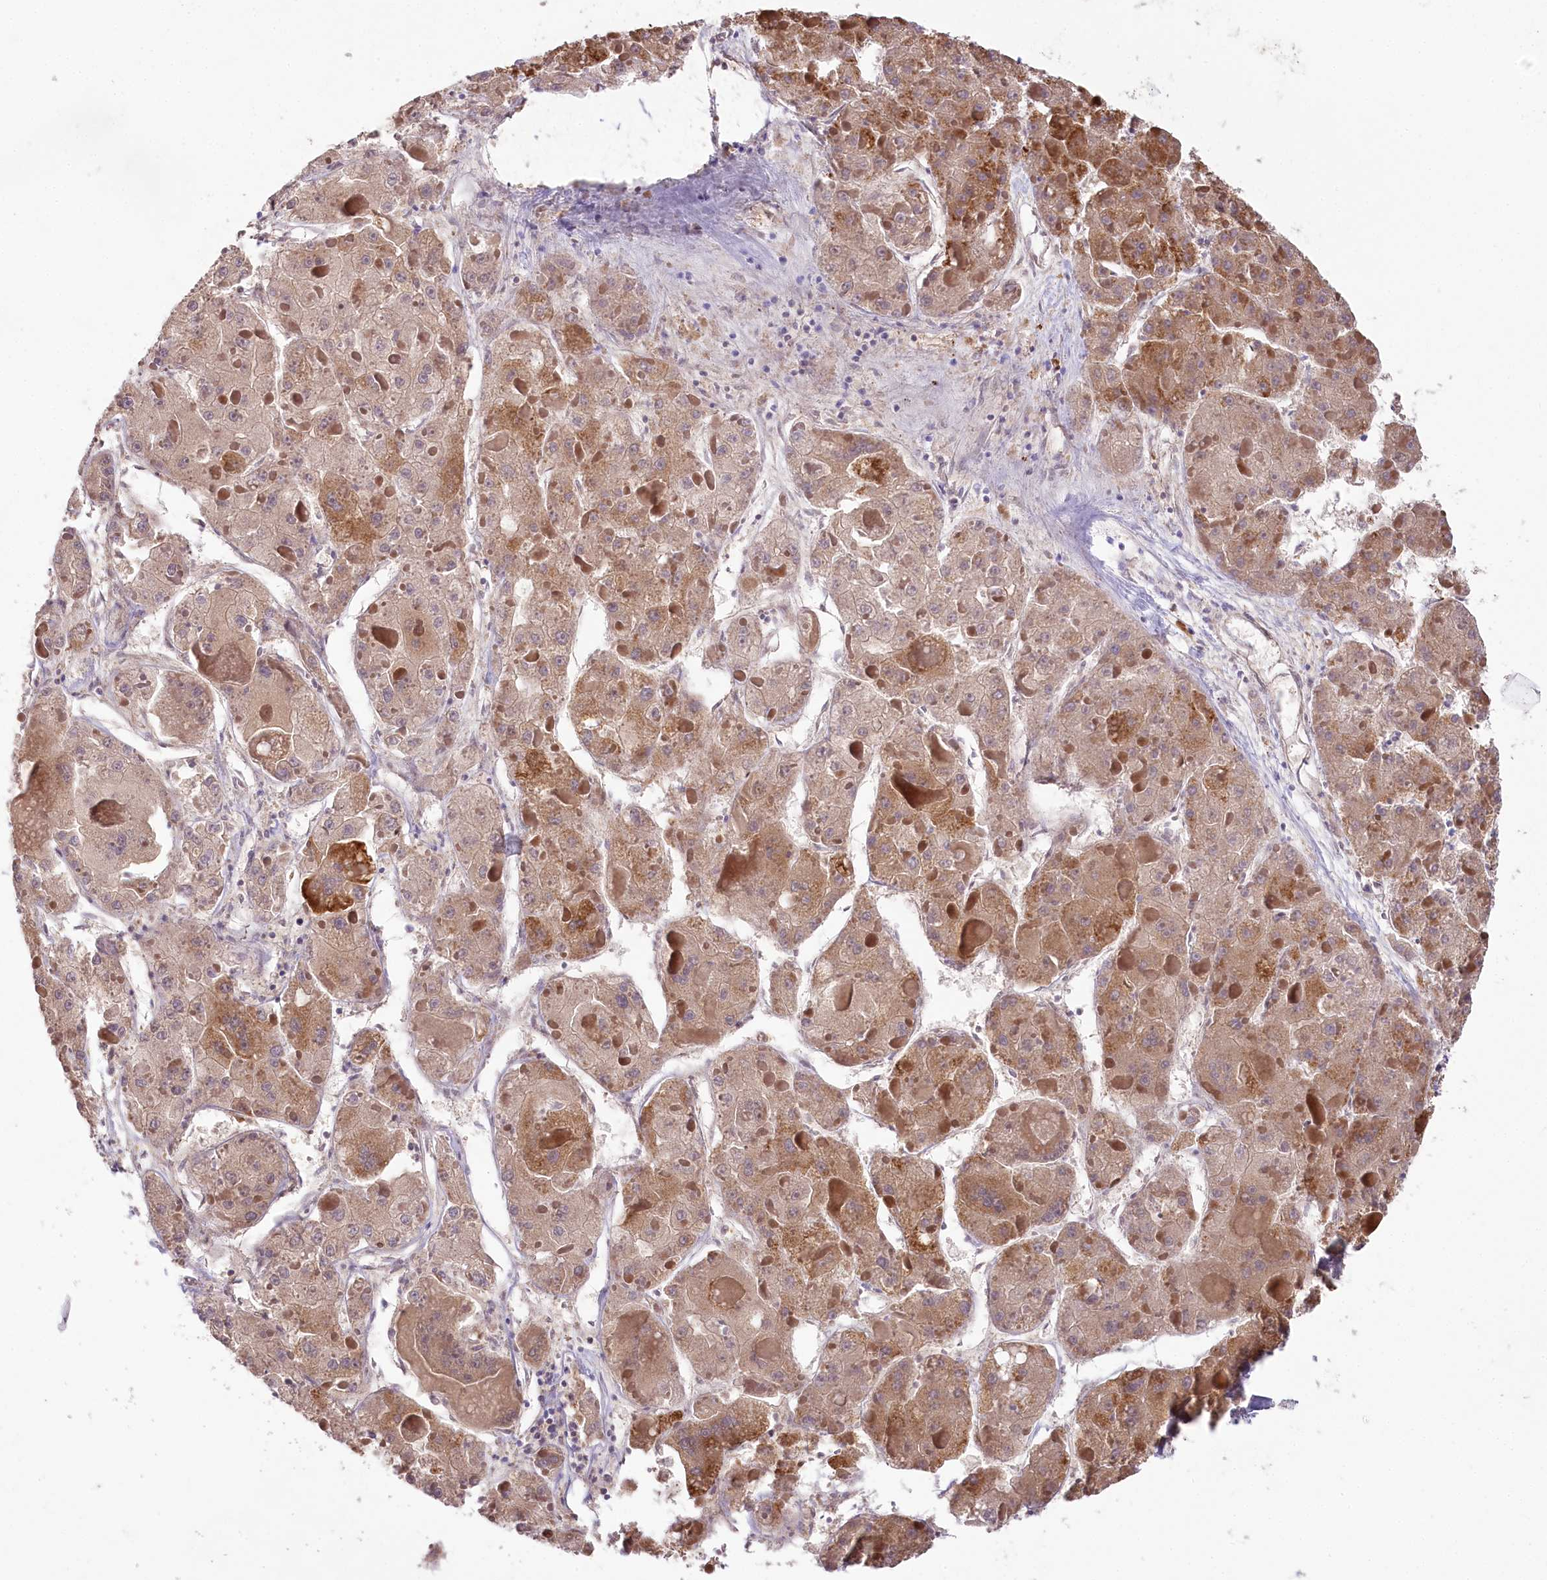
{"staining": {"intensity": "moderate", "quantity": ">75%", "location": "cytoplasmic/membranous"}, "tissue": "liver cancer", "cell_type": "Tumor cells", "image_type": "cancer", "snomed": [{"axis": "morphology", "description": "Carcinoma, Hepatocellular, NOS"}, {"axis": "topography", "description": "Liver"}], "caption": "Brown immunohistochemical staining in human liver cancer (hepatocellular carcinoma) shows moderate cytoplasmic/membranous positivity in about >75% of tumor cells. (Brightfield microscopy of DAB IHC at high magnification).", "gene": "MYOZ1", "patient": {"sex": "female", "age": 73}}